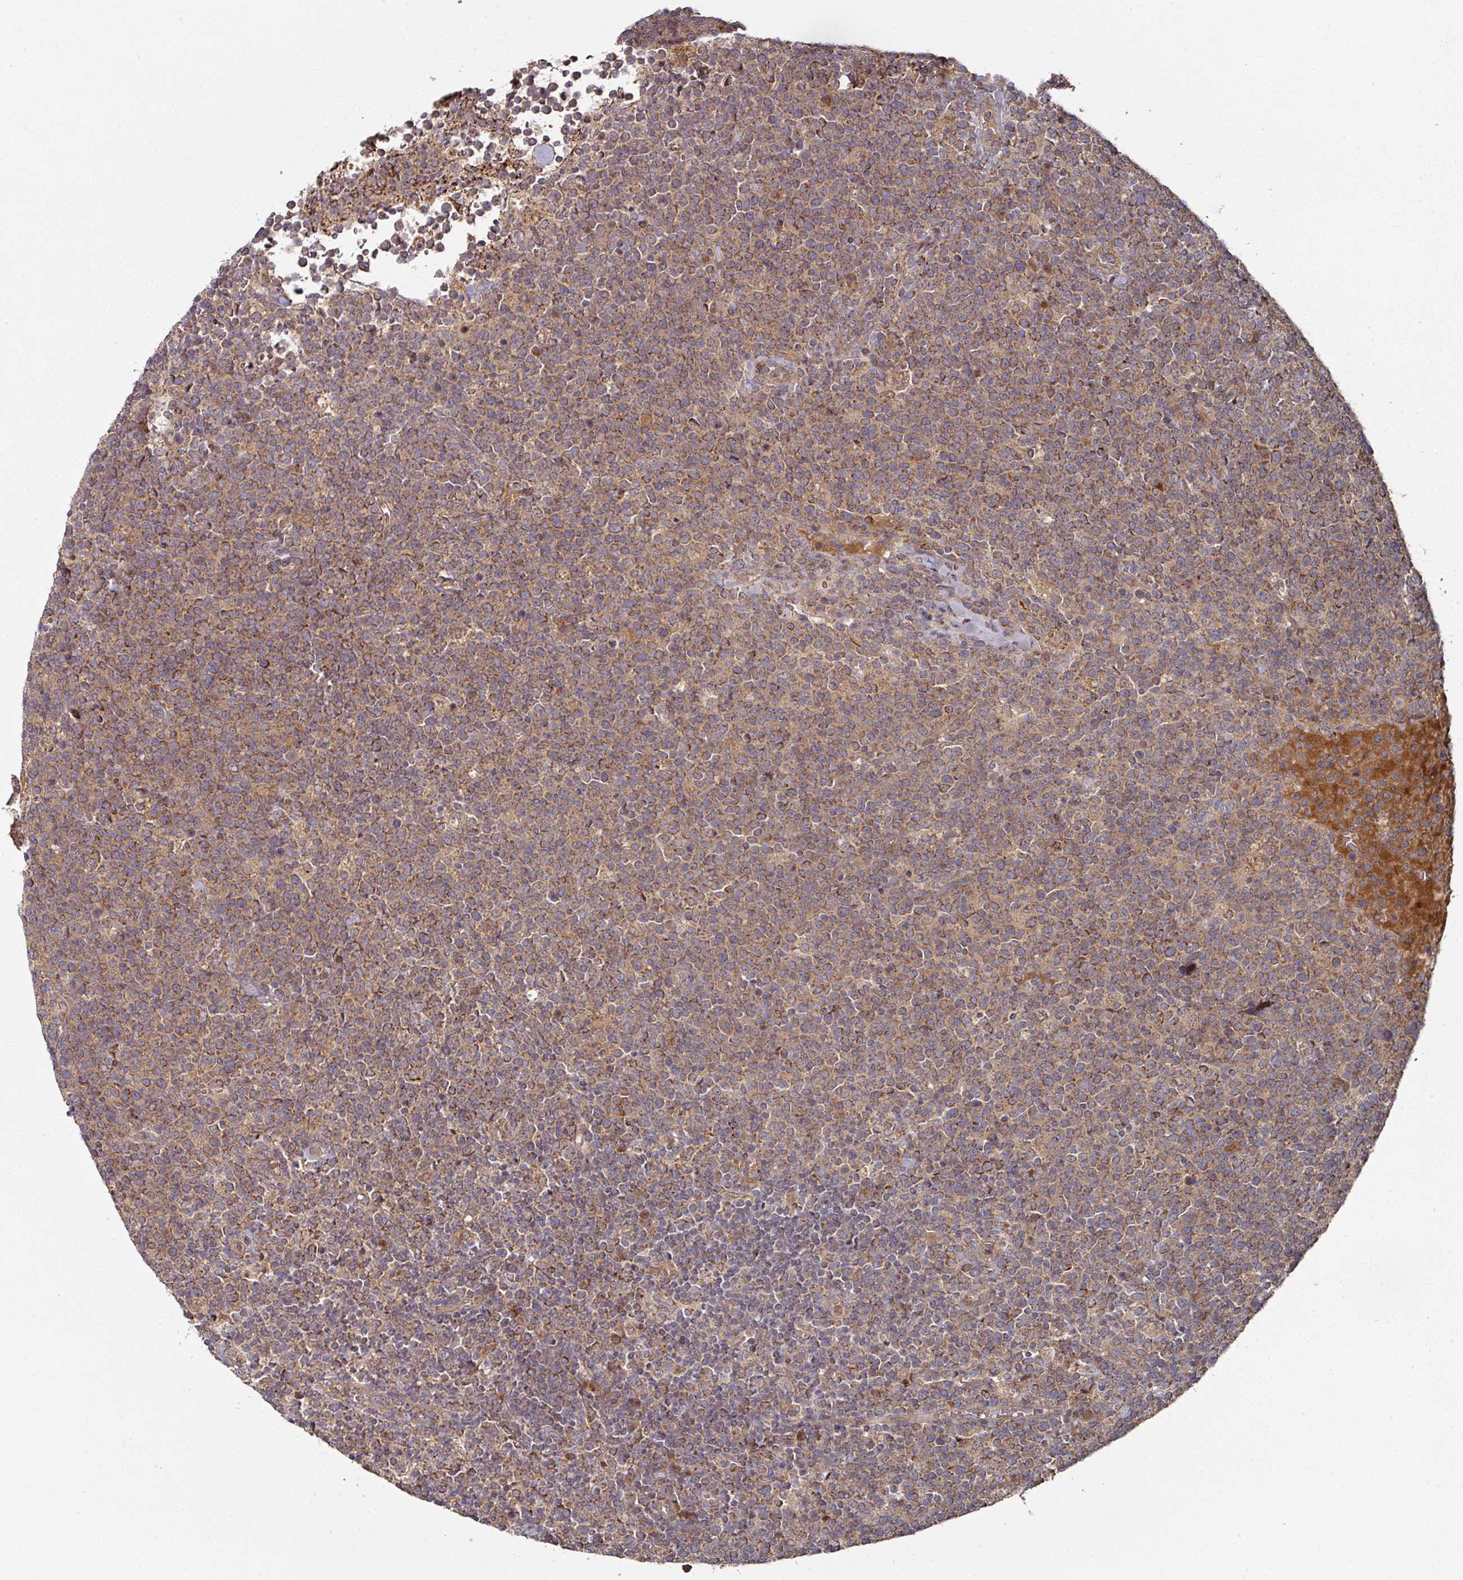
{"staining": {"intensity": "moderate", "quantity": ">75%", "location": "cytoplasmic/membranous"}, "tissue": "lymphoma", "cell_type": "Tumor cells", "image_type": "cancer", "snomed": [{"axis": "morphology", "description": "Malignant lymphoma, non-Hodgkin's type, High grade"}, {"axis": "topography", "description": "Lymph node"}], "caption": "Immunohistochemistry (IHC) histopathology image of neoplastic tissue: human malignant lymphoma, non-Hodgkin's type (high-grade) stained using immunohistochemistry (IHC) demonstrates medium levels of moderate protein expression localized specifically in the cytoplasmic/membranous of tumor cells, appearing as a cytoplasmic/membranous brown color.", "gene": "DNAJC7", "patient": {"sex": "male", "age": 61}}